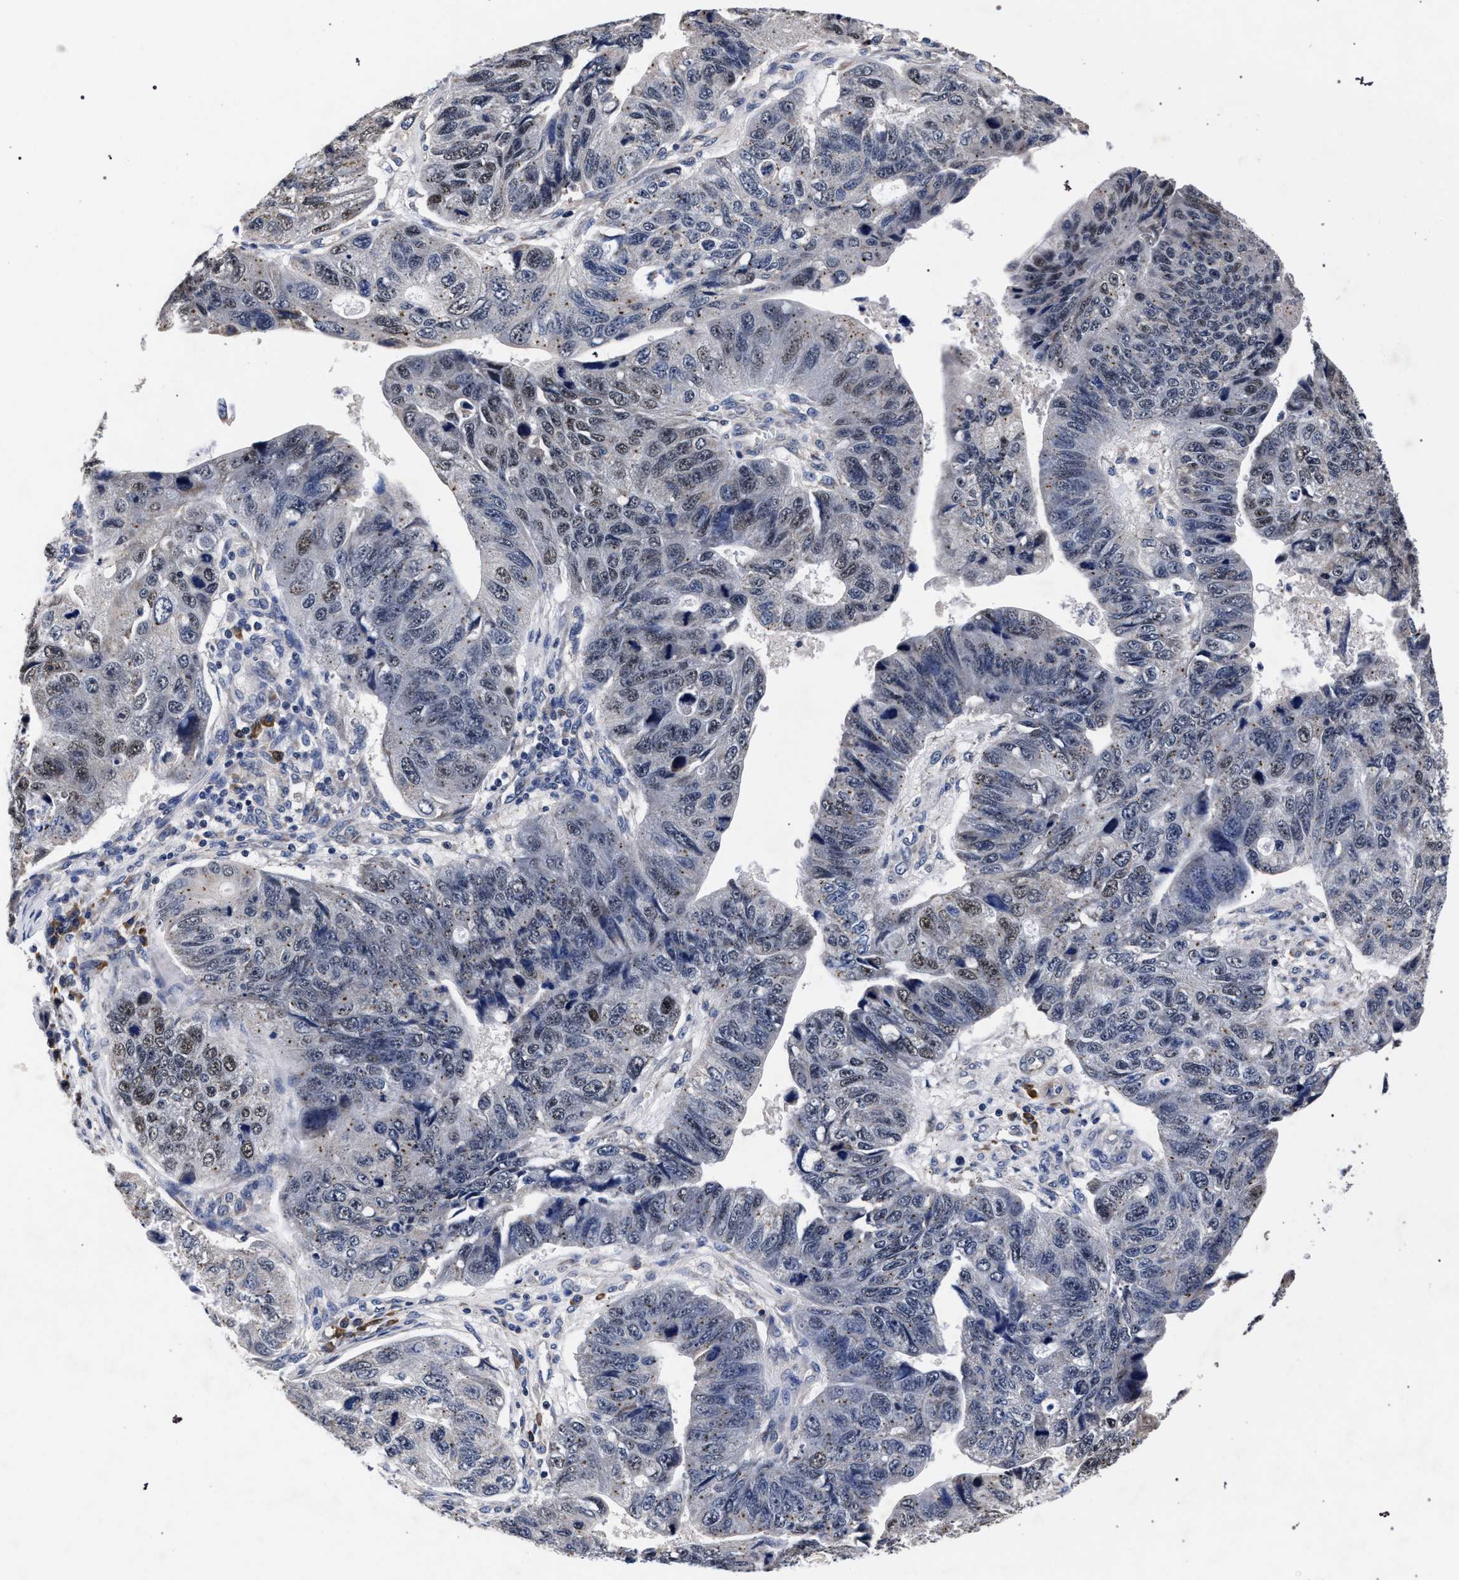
{"staining": {"intensity": "moderate", "quantity": "<25%", "location": "nuclear"}, "tissue": "stomach cancer", "cell_type": "Tumor cells", "image_type": "cancer", "snomed": [{"axis": "morphology", "description": "Adenocarcinoma, NOS"}, {"axis": "topography", "description": "Stomach"}], "caption": "Approximately <25% of tumor cells in human stomach adenocarcinoma display moderate nuclear protein staining as visualized by brown immunohistochemical staining.", "gene": "CFAP95", "patient": {"sex": "male", "age": 59}}